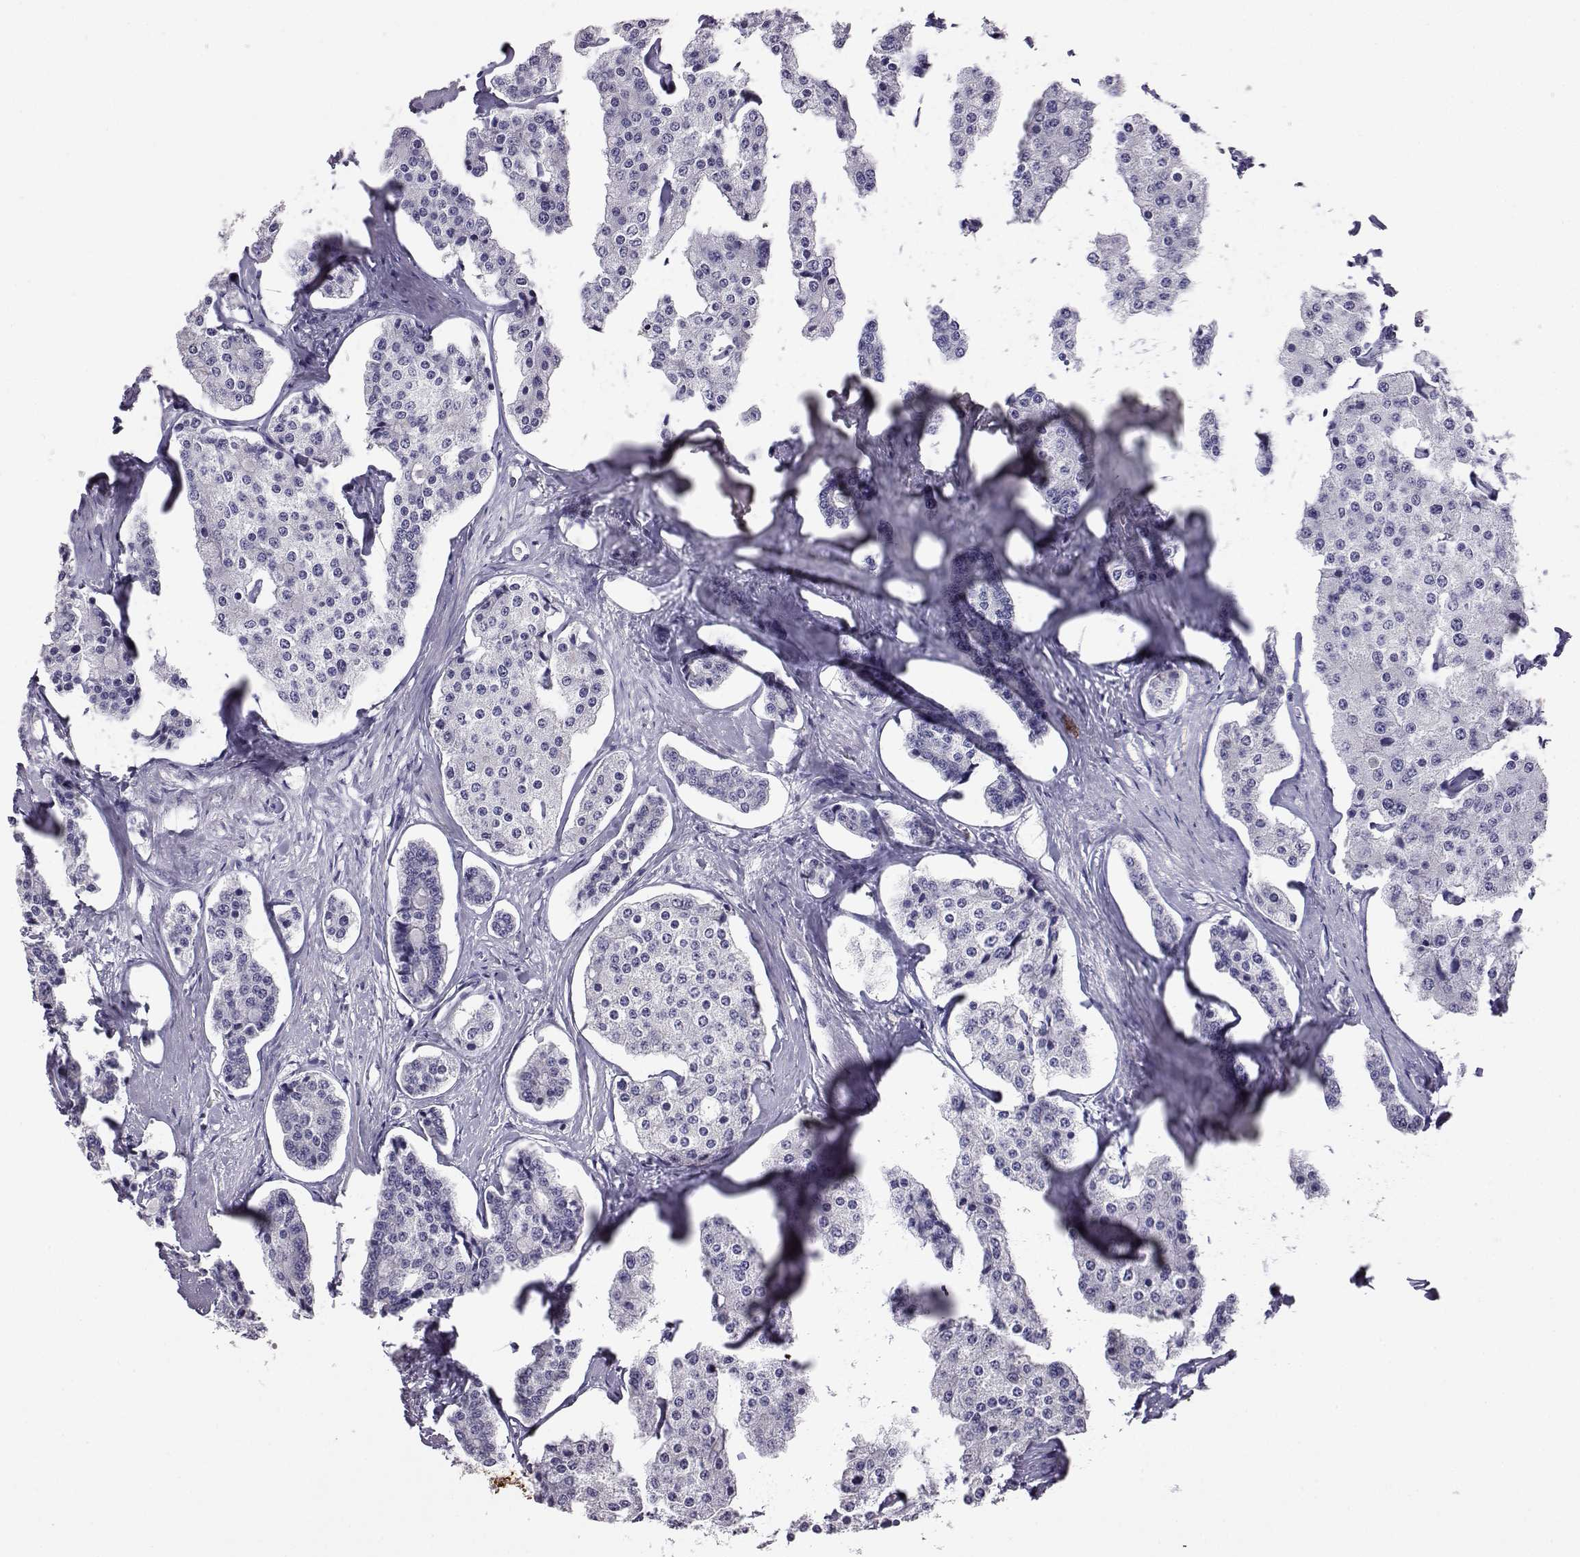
{"staining": {"intensity": "negative", "quantity": "none", "location": "none"}, "tissue": "carcinoid", "cell_type": "Tumor cells", "image_type": "cancer", "snomed": [{"axis": "morphology", "description": "Carcinoid, malignant, NOS"}, {"axis": "topography", "description": "Small intestine"}], "caption": "The immunohistochemistry (IHC) image has no significant staining in tumor cells of carcinoid tissue.", "gene": "AKR1B1", "patient": {"sex": "female", "age": 65}}